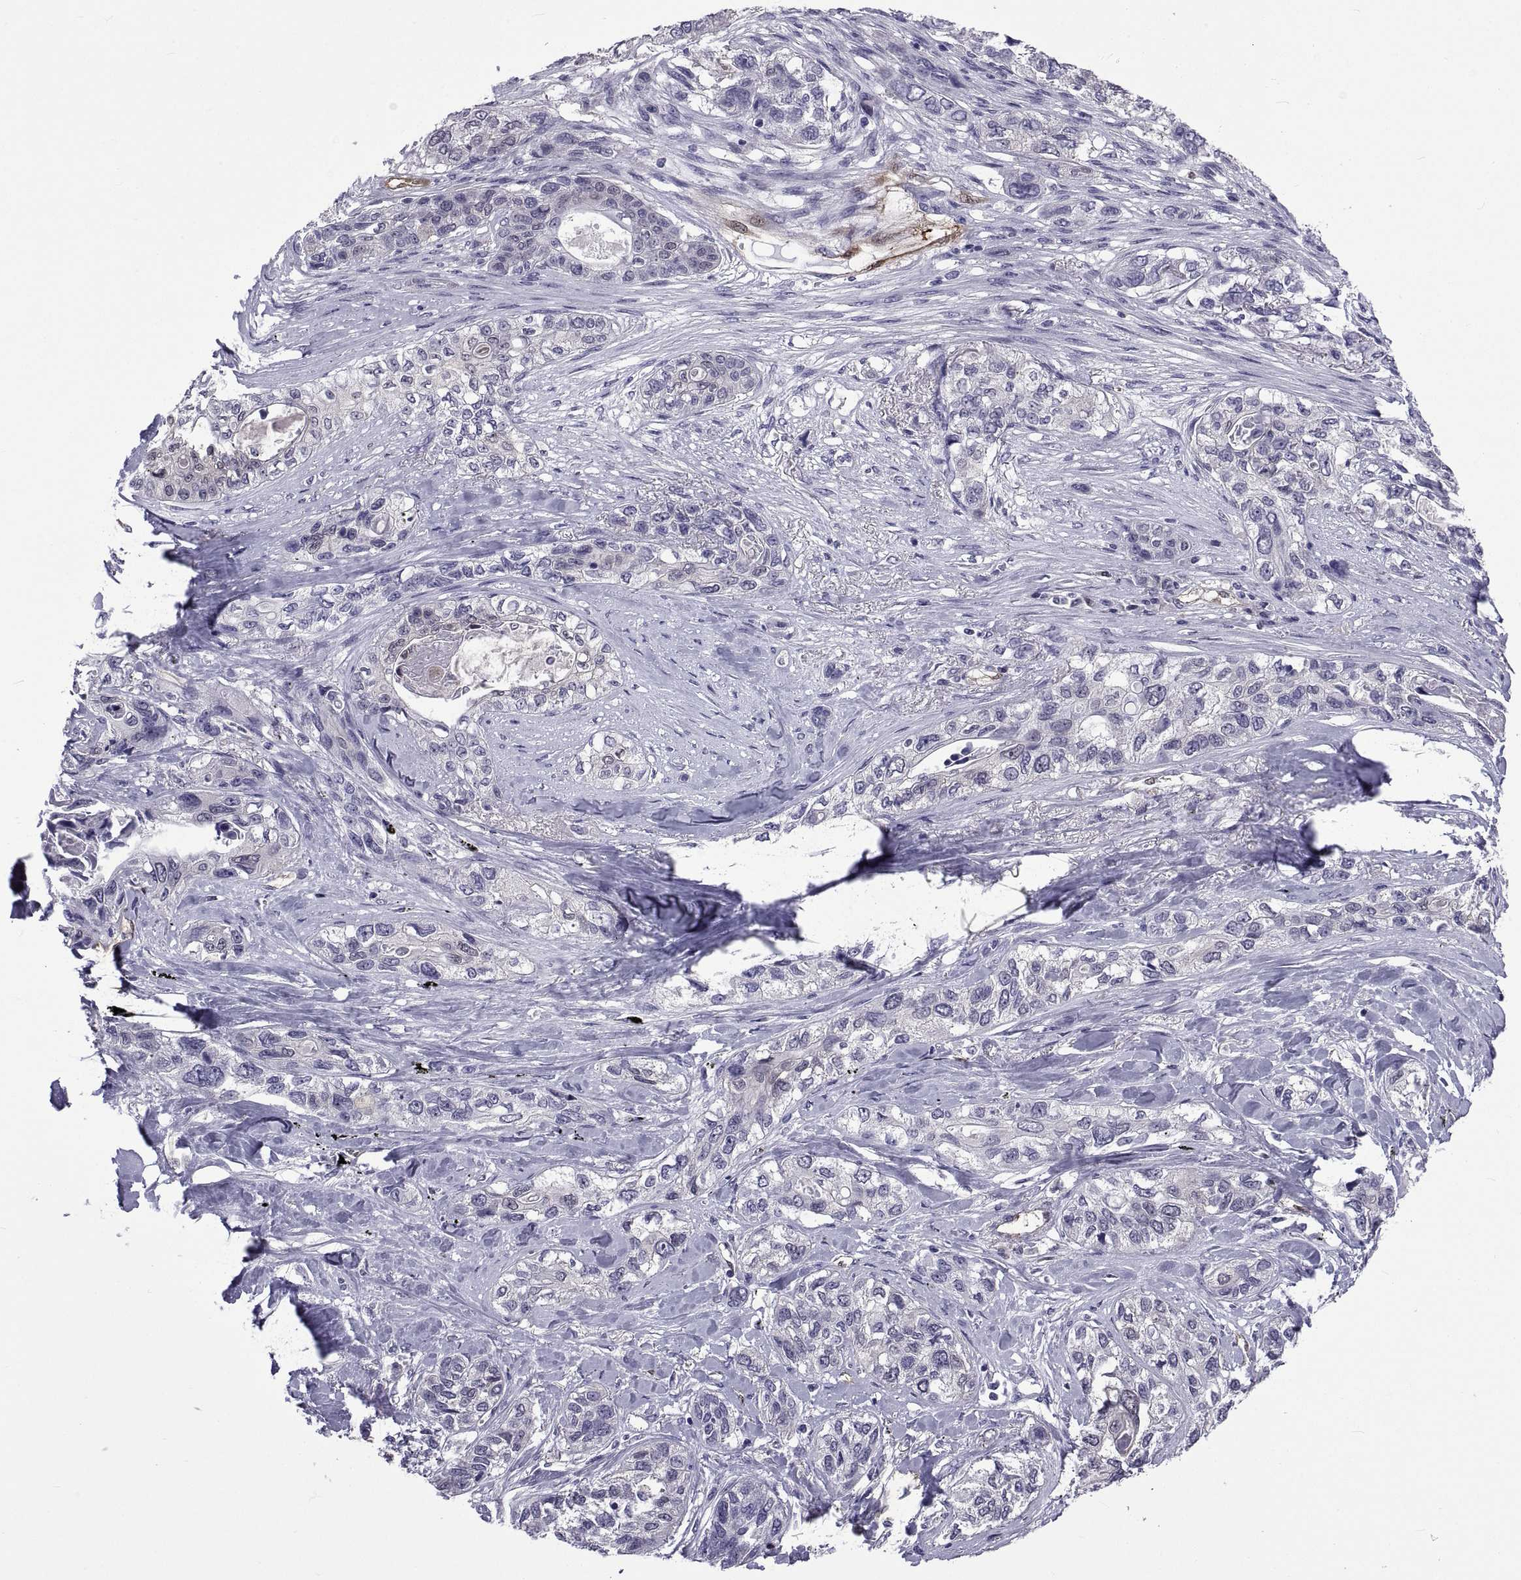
{"staining": {"intensity": "negative", "quantity": "none", "location": "none"}, "tissue": "lung cancer", "cell_type": "Tumor cells", "image_type": "cancer", "snomed": [{"axis": "morphology", "description": "Squamous cell carcinoma, NOS"}, {"axis": "topography", "description": "Lung"}], "caption": "Lung cancer (squamous cell carcinoma) was stained to show a protein in brown. There is no significant staining in tumor cells.", "gene": "LCN9", "patient": {"sex": "female", "age": 70}}